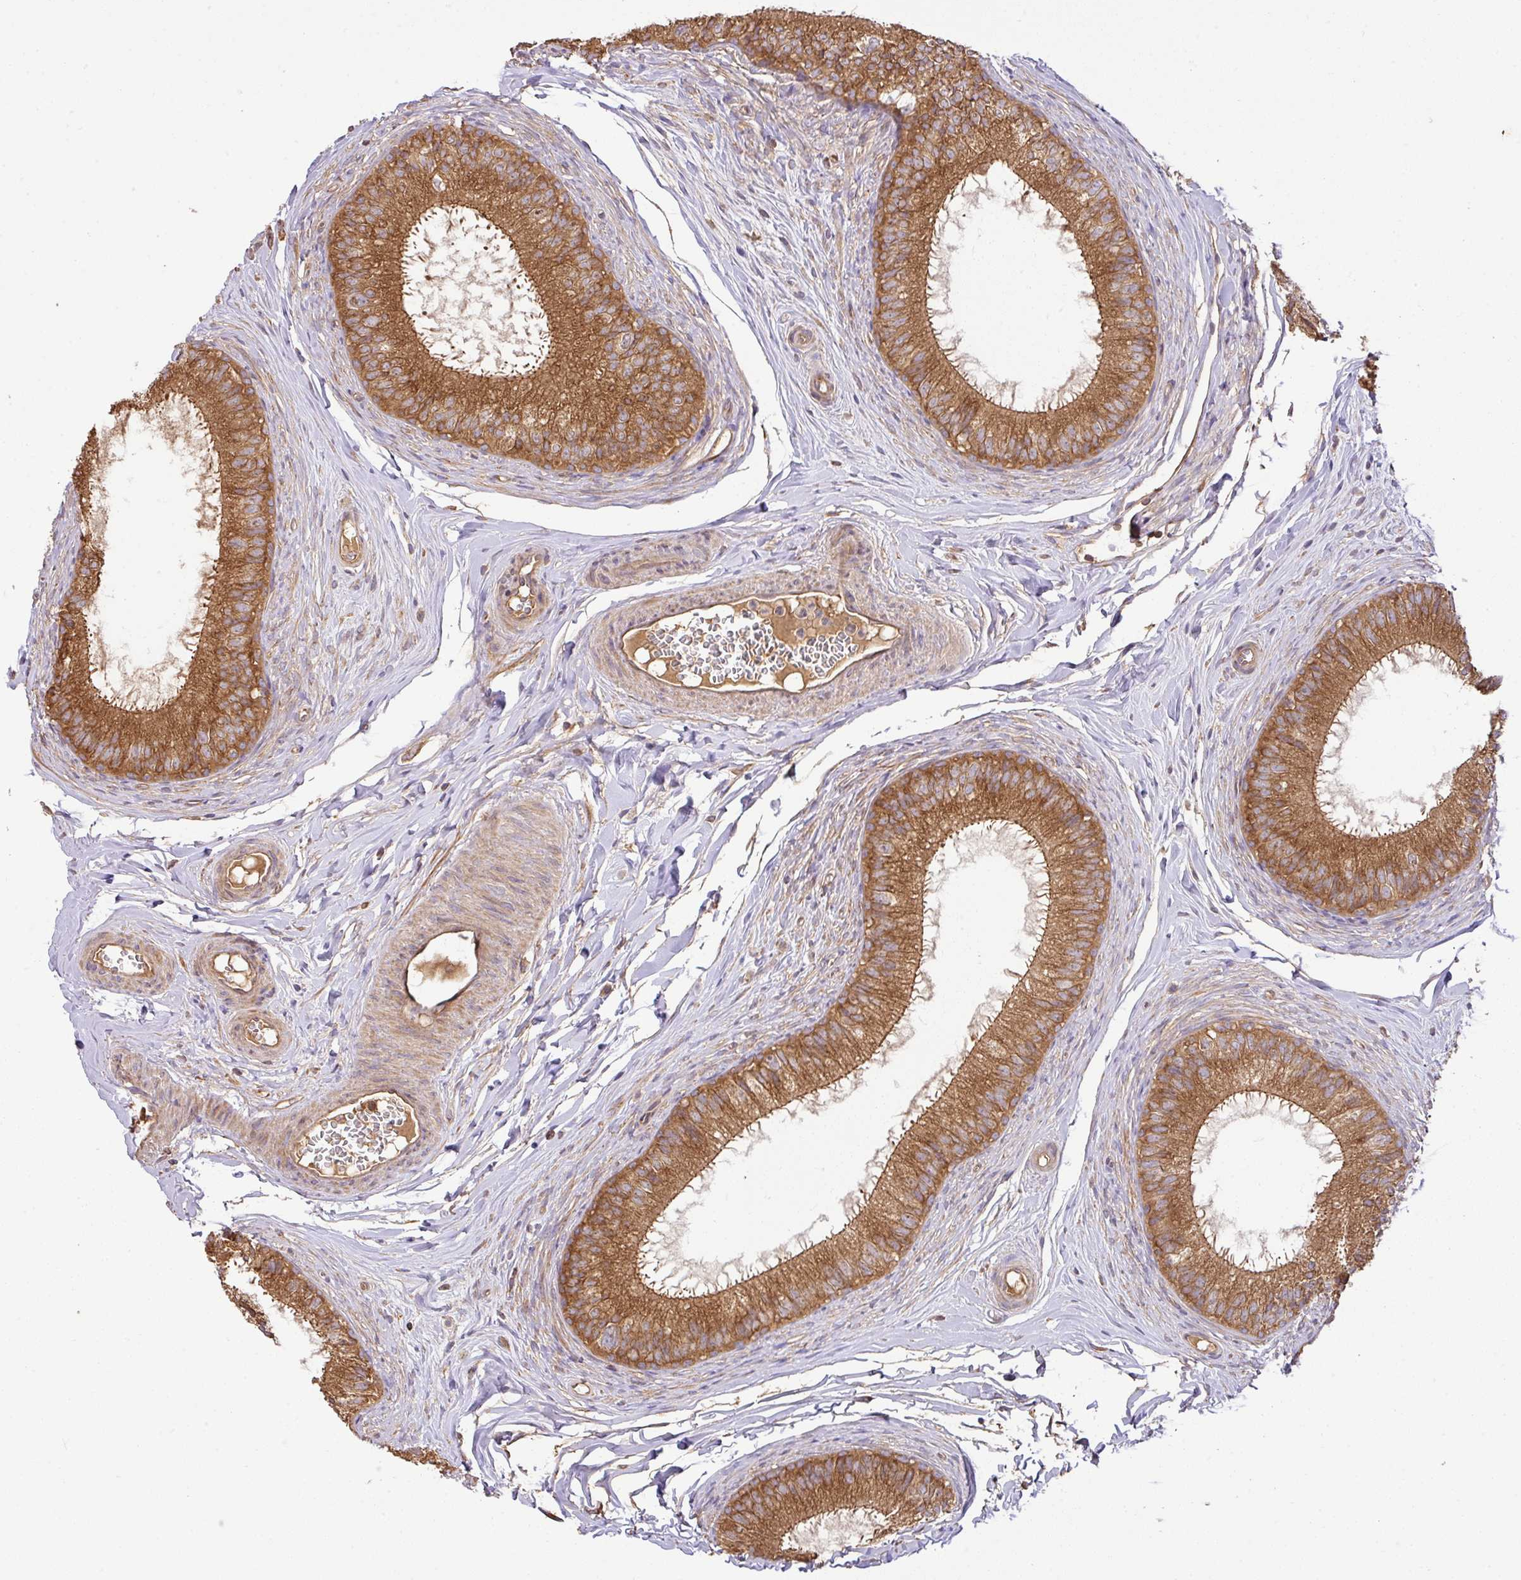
{"staining": {"intensity": "strong", "quantity": ">75%", "location": "cytoplasmic/membranous"}, "tissue": "epididymis", "cell_type": "Glandular cells", "image_type": "normal", "snomed": [{"axis": "morphology", "description": "Normal tissue, NOS"}, {"axis": "topography", "description": "Epididymis"}], "caption": "Epididymis stained for a protein (brown) exhibits strong cytoplasmic/membranous positive positivity in about >75% of glandular cells.", "gene": "GSPT1", "patient": {"sex": "male", "age": 25}}